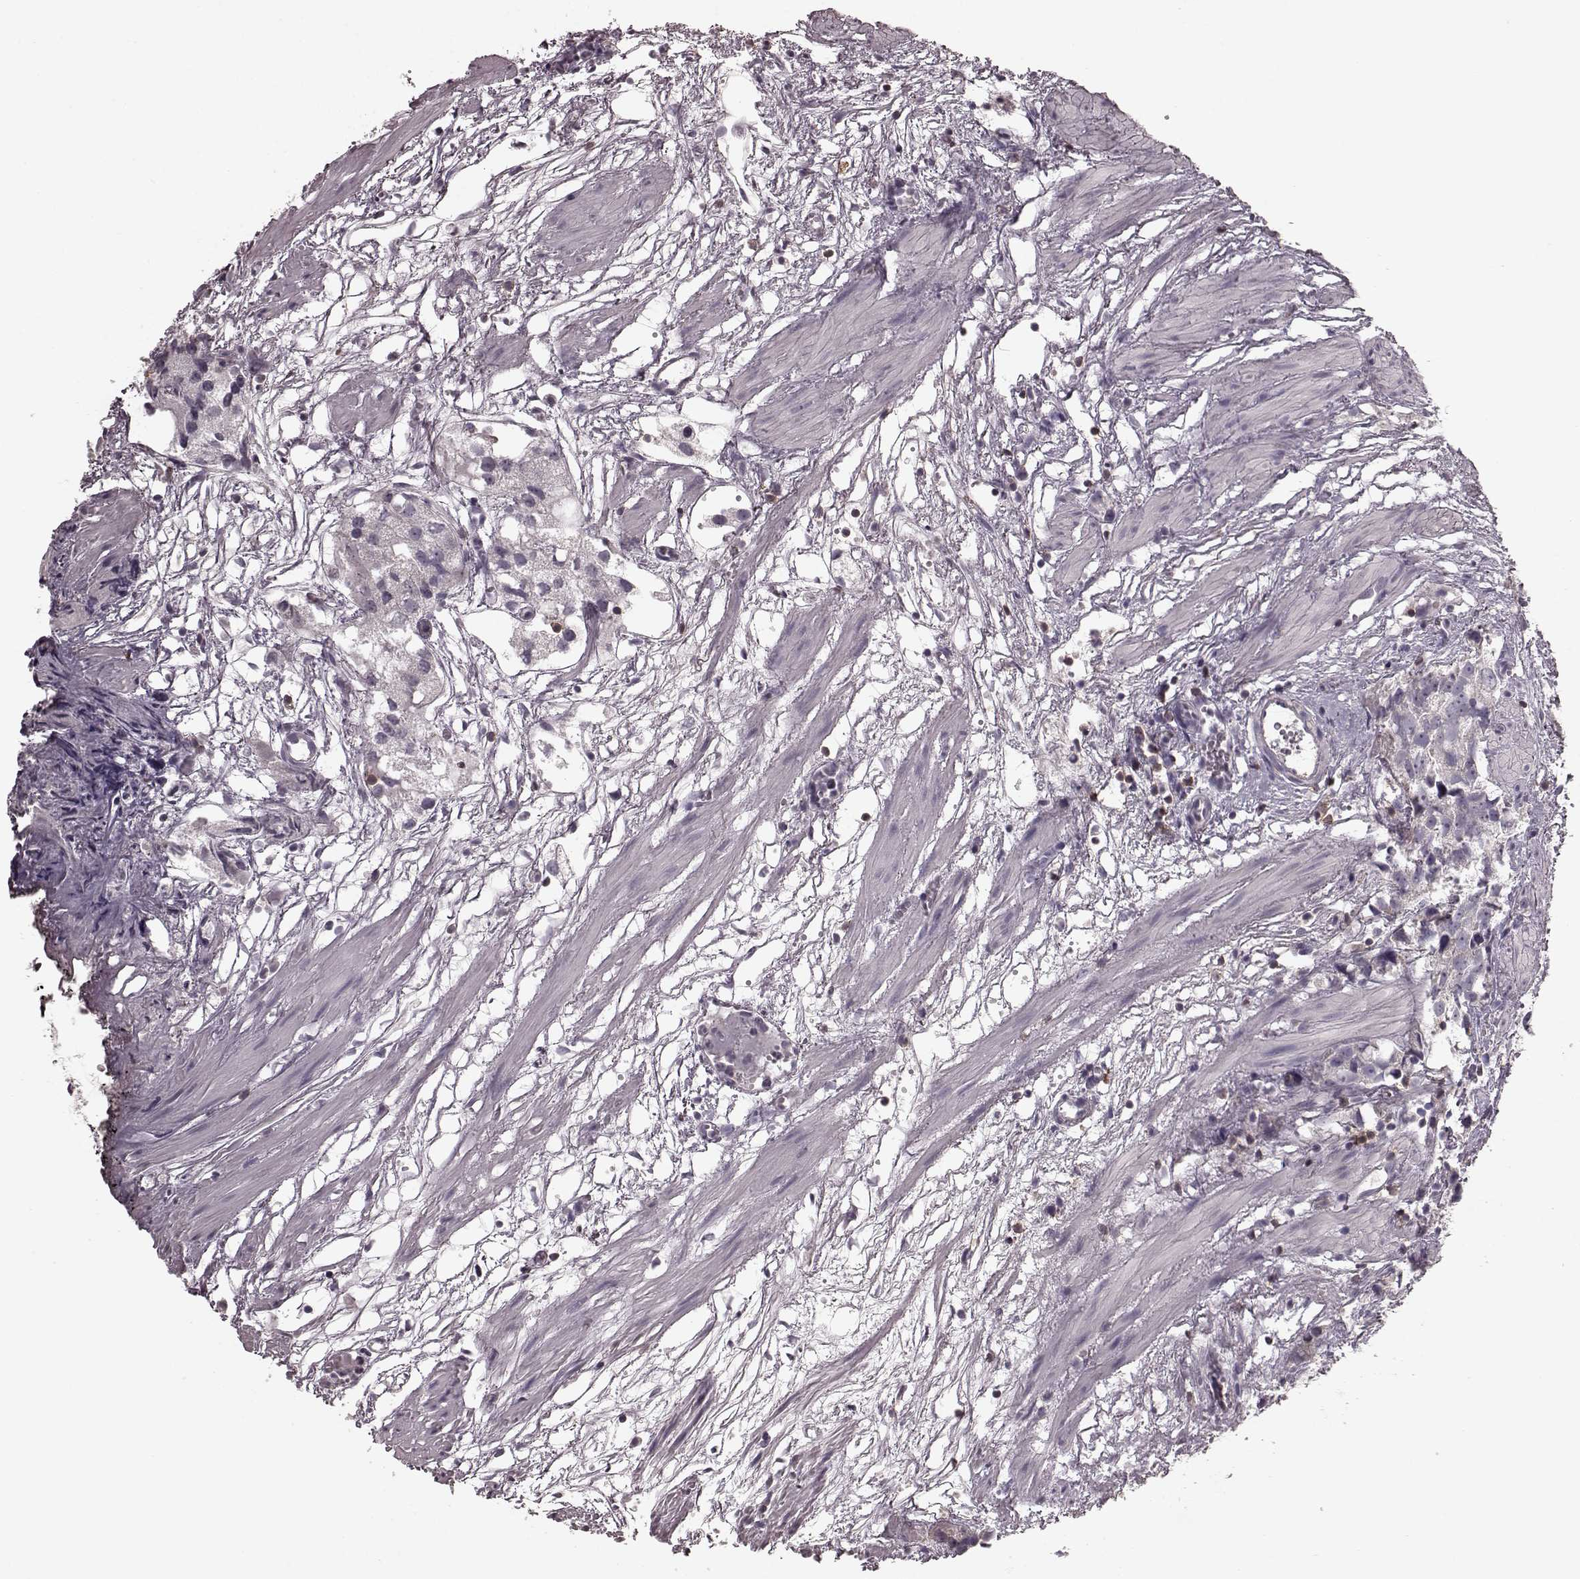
{"staining": {"intensity": "negative", "quantity": "none", "location": "none"}, "tissue": "prostate cancer", "cell_type": "Tumor cells", "image_type": "cancer", "snomed": [{"axis": "morphology", "description": "Adenocarcinoma, High grade"}, {"axis": "topography", "description": "Prostate"}], "caption": "Tumor cells are negative for protein expression in human prostate cancer.", "gene": "CD28", "patient": {"sex": "male", "age": 68}}